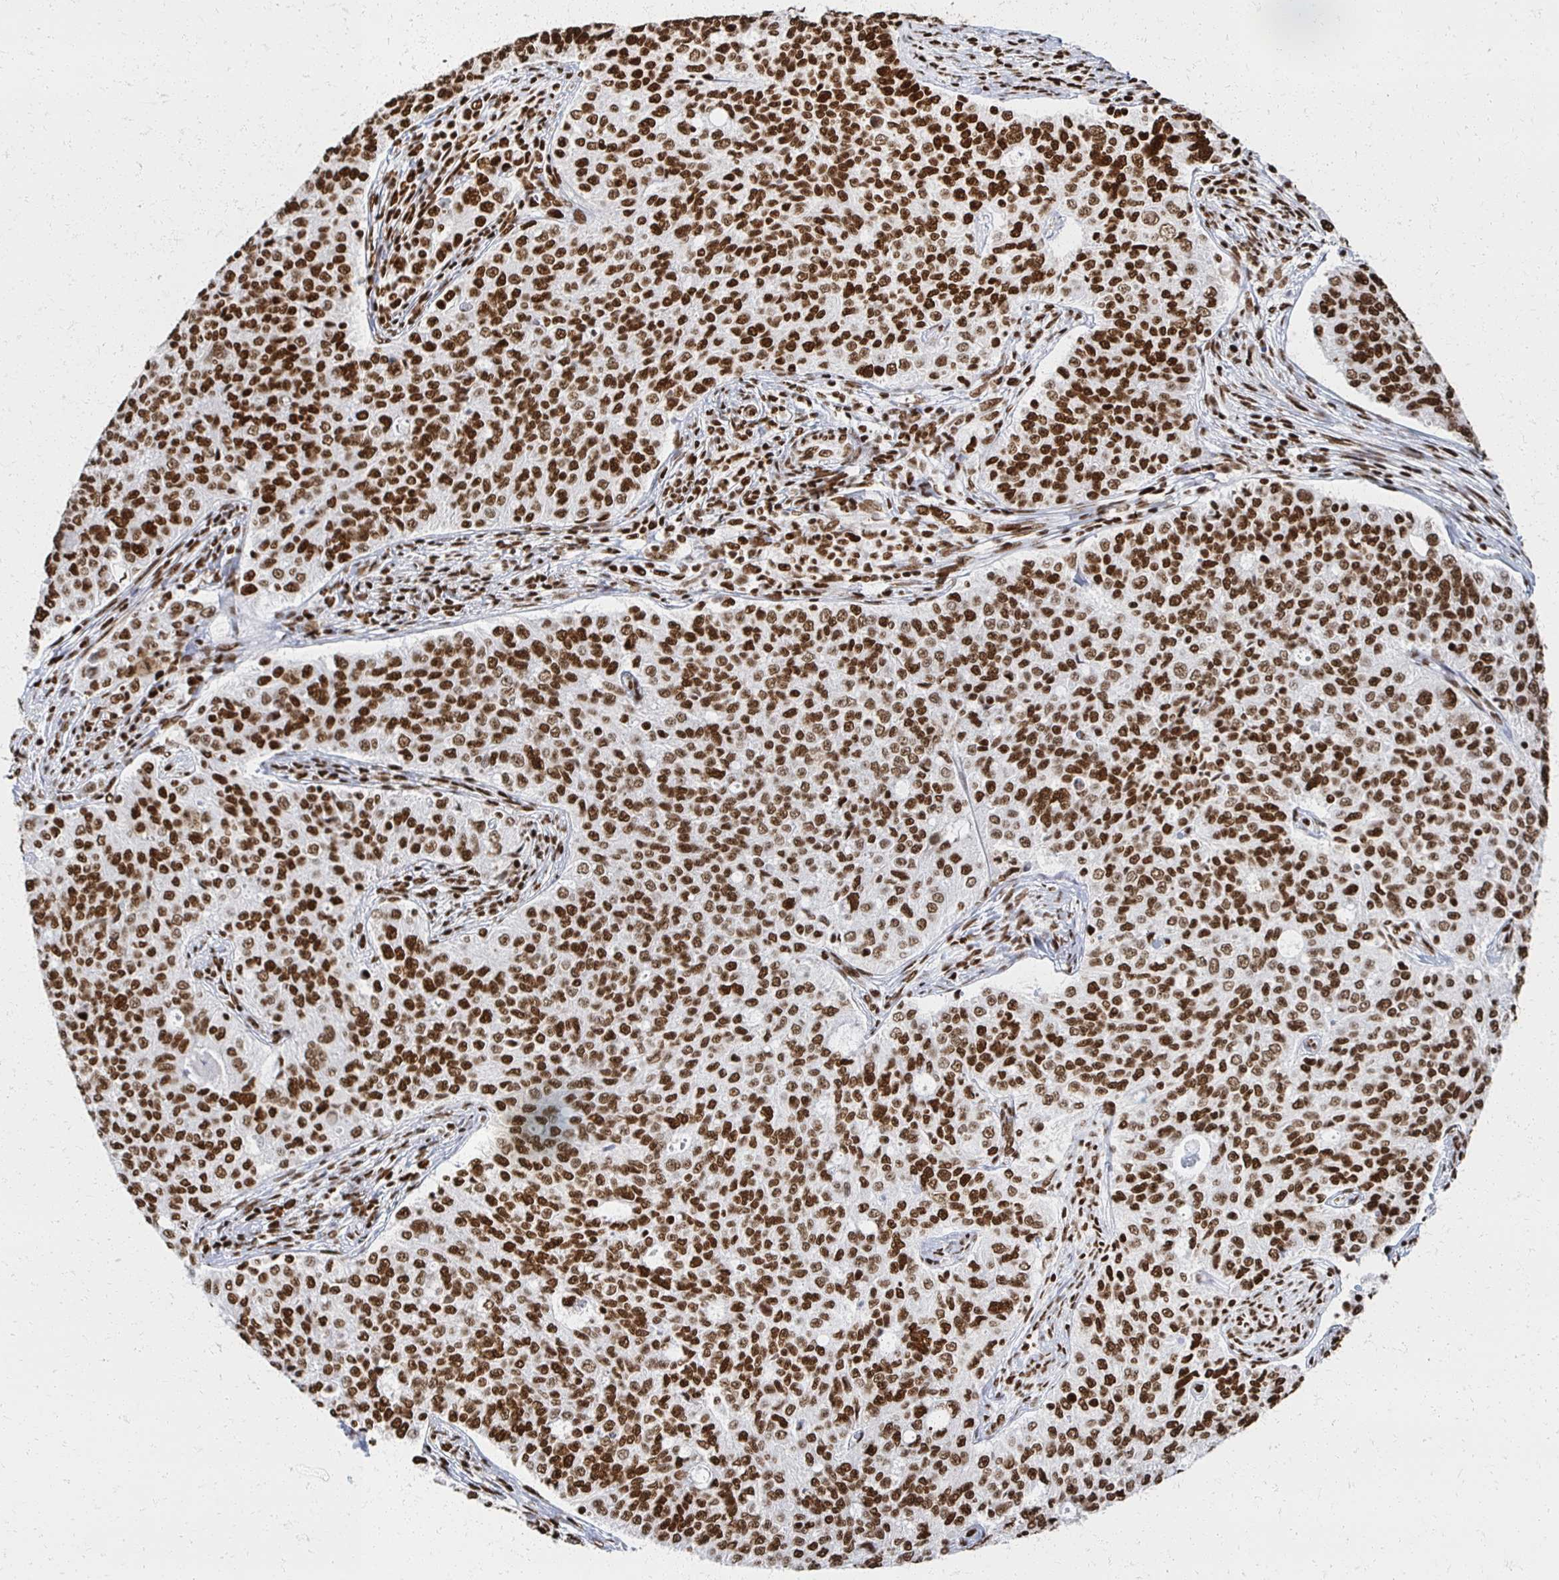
{"staining": {"intensity": "strong", "quantity": ">75%", "location": "nuclear"}, "tissue": "endometrial cancer", "cell_type": "Tumor cells", "image_type": "cancer", "snomed": [{"axis": "morphology", "description": "Adenocarcinoma, NOS"}, {"axis": "topography", "description": "Endometrium"}], "caption": "Immunohistochemistry of adenocarcinoma (endometrial) displays high levels of strong nuclear expression in approximately >75% of tumor cells. (IHC, brightfield microscopy, high magnification).", "gene": "RBBP7", "patient": {"sex": "female", "age": 43}}